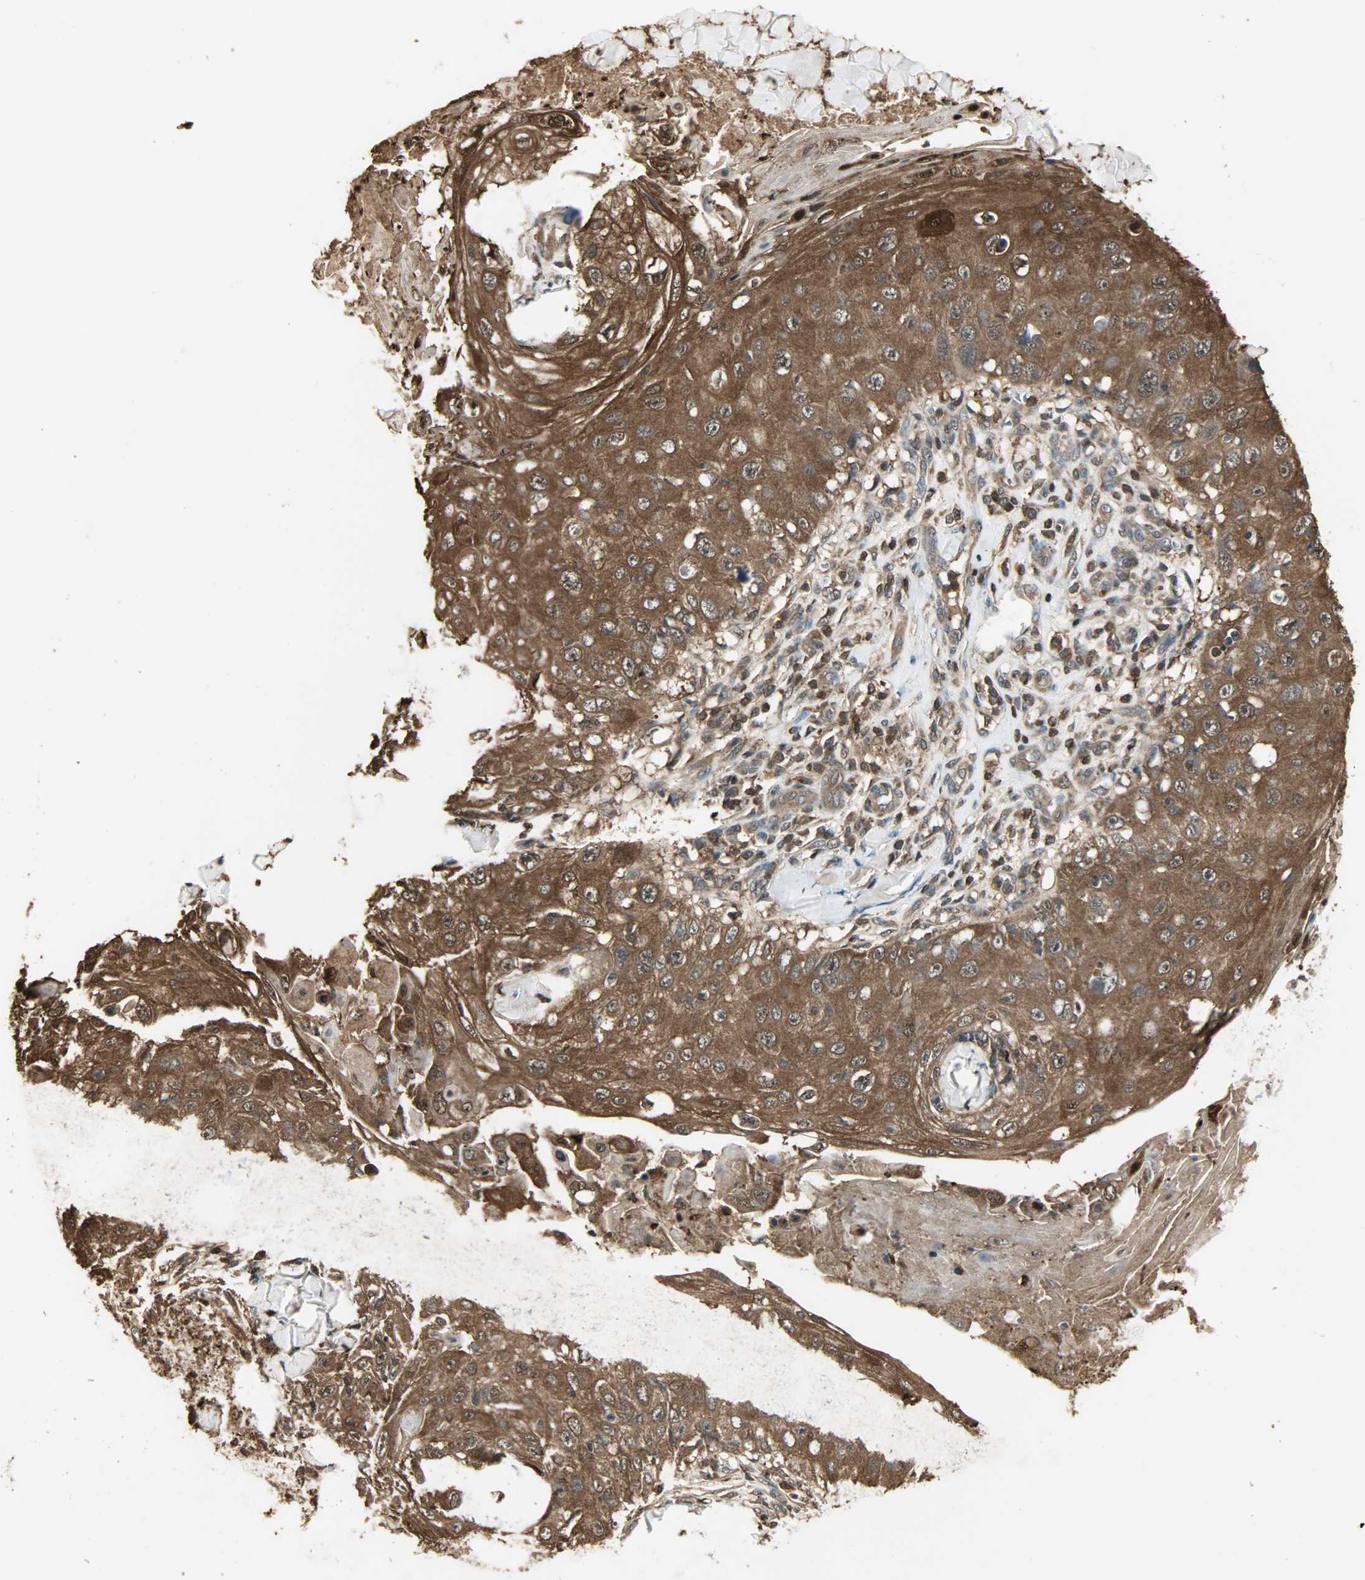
{"staining": {"intensity": "strong", "quantity": ">75%", "location": "cytoplasmic/membranous,nuclear"}, "tissue": "skin cancer", "cell_type": "Tumor cells", "image_type": "cancer", "snomed": [{"axis": "morphology", "description": "Squamous cell carcinoma, NOS"}, {"axis": "topography", "description": "Skin"}], "caption": "A high-resolution micrograph shows immunohistochemistry (IHC) staining of skin squamous cell carcinoma, which demonstrates strong cytoplasmic/membranous and nuclear staining in about >75% of tumor cells.", "gene": "YWHAZ", "patient": {"sex": "male", "age": 86}}